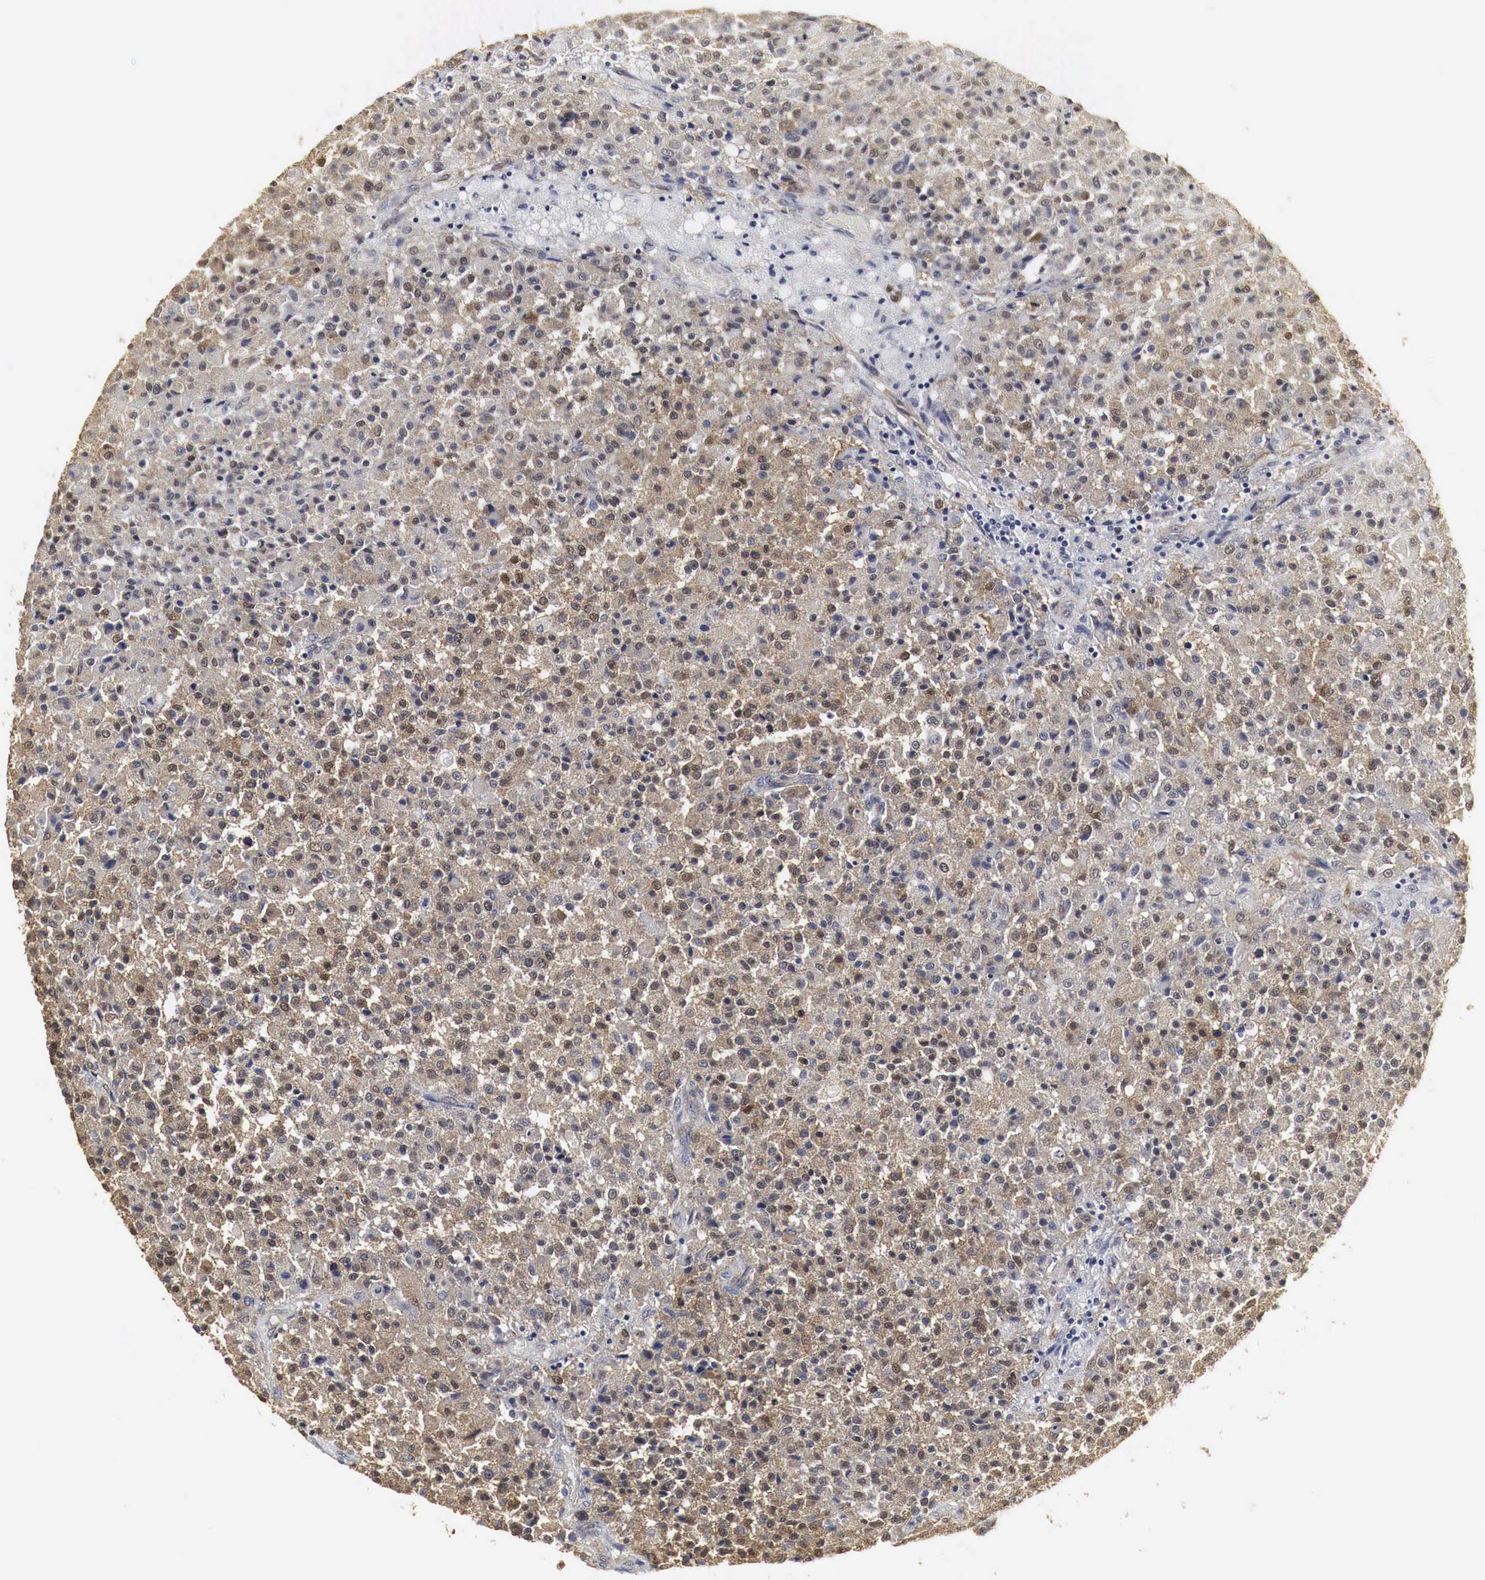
{"staining": {"intensity": "moderate", "quantity": "25%-75%", "location": "nuclear"}, "tissue": "testis cancer", "cell_type": "Tumor cells", "image_type": "cancer", "snomed": [{"axis": "morphology", "description": "Seminoma, NOS"}, {"axis": "topography", "description": "Testis"}], "caption": "Moderate nuclear protein expression is identified in approximately 25%-75% of tumor cells in testis seminoma.", "gene": "SPIN1", "patient": {"sex": "male", "age": 59}}